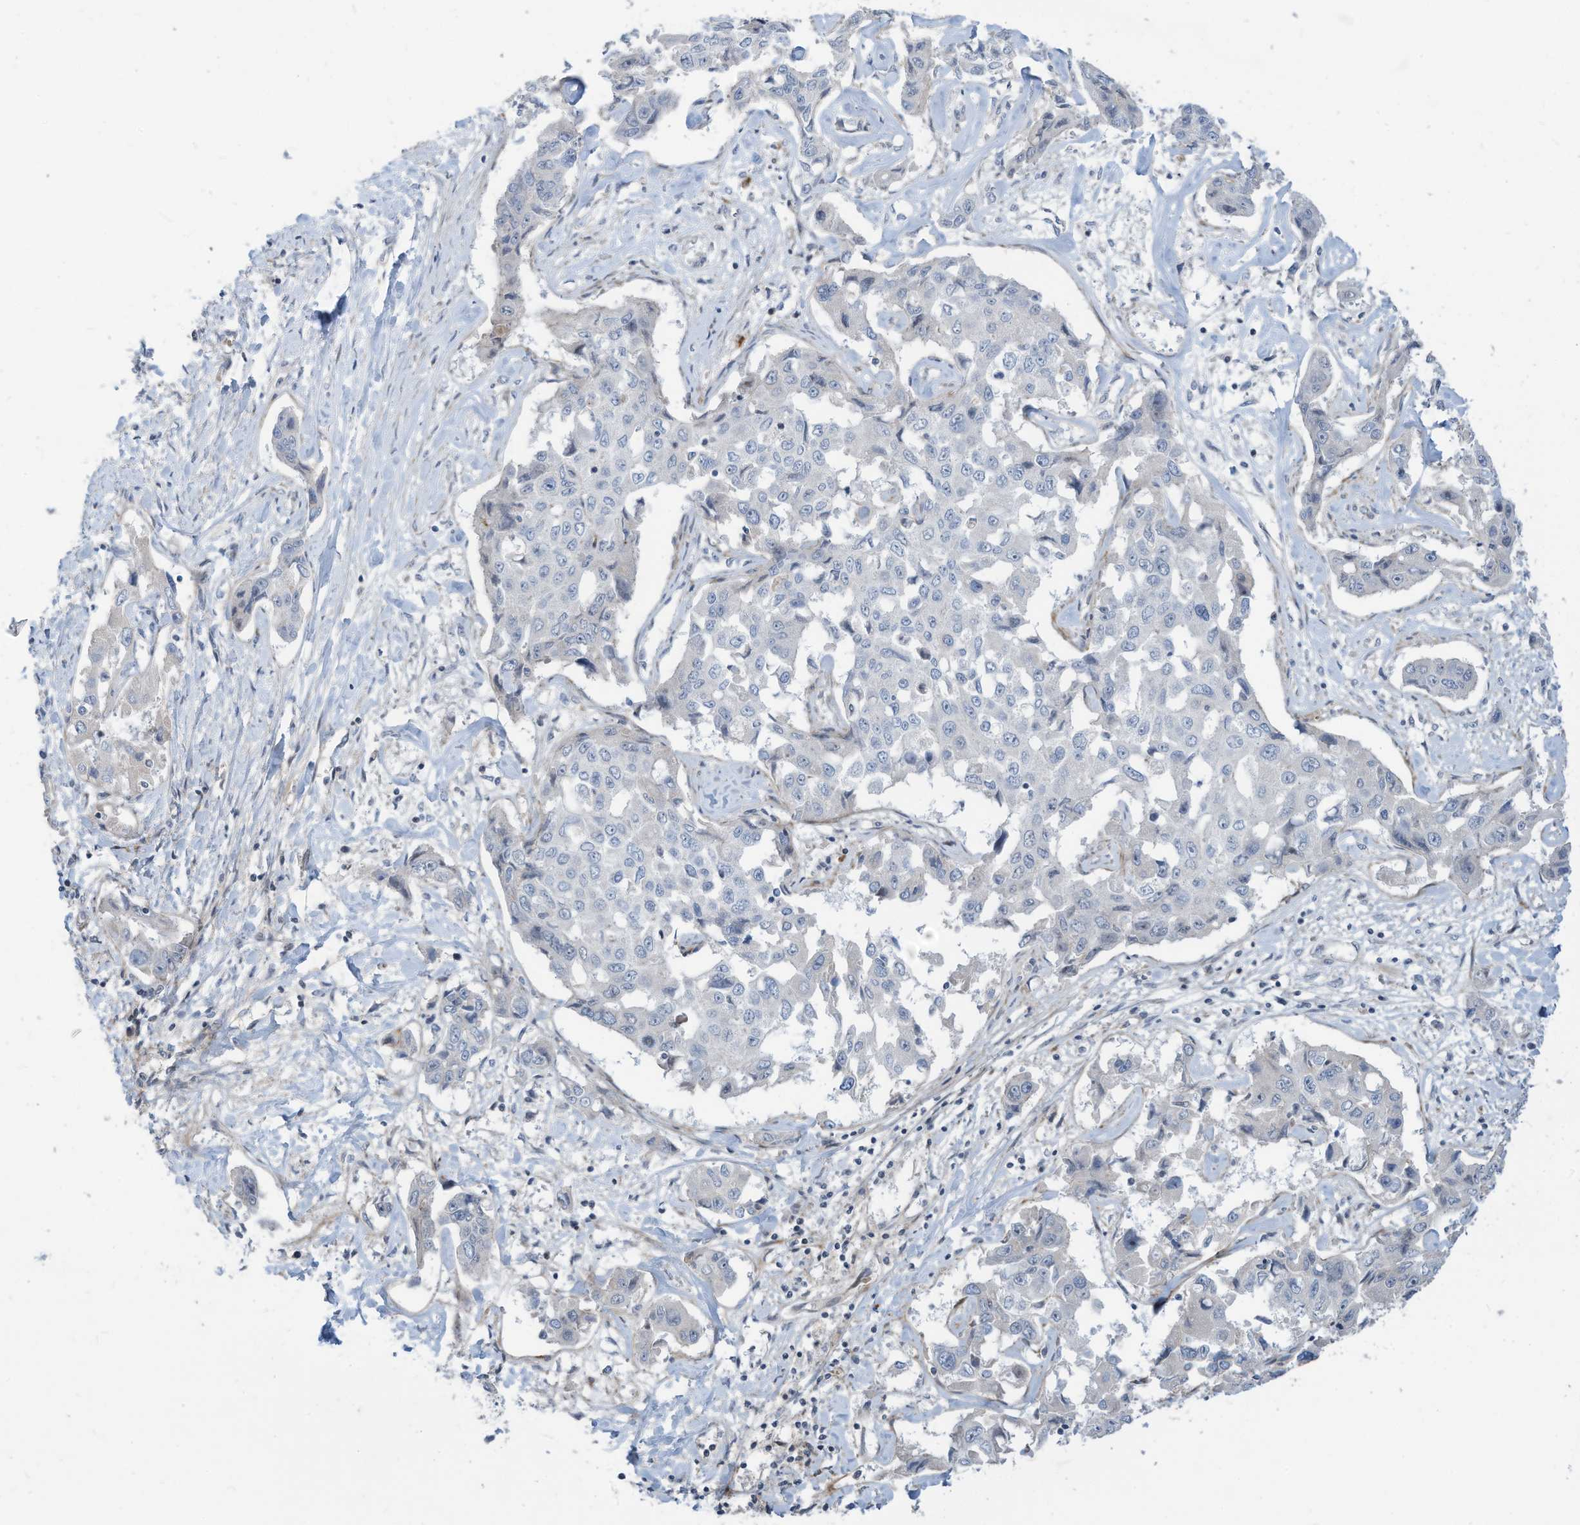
{"staining": {"intensity": "negative", "quantity": "none", "location": "none"}, "tissue": "liver cancer", "cell_type": "Tumor cells", "image_type": "cancer", "snomed": [{"axis": "morphology", "description": "Cholangiocarcinoma"}, {"axis": "topography", "description": "Liver"}], "caption": "Tumor cells are negative for protein expression in human liver cholangiocarcinoma.", "gene": "GPATCH3", "patient": {"sex": "male", "age": 59}}